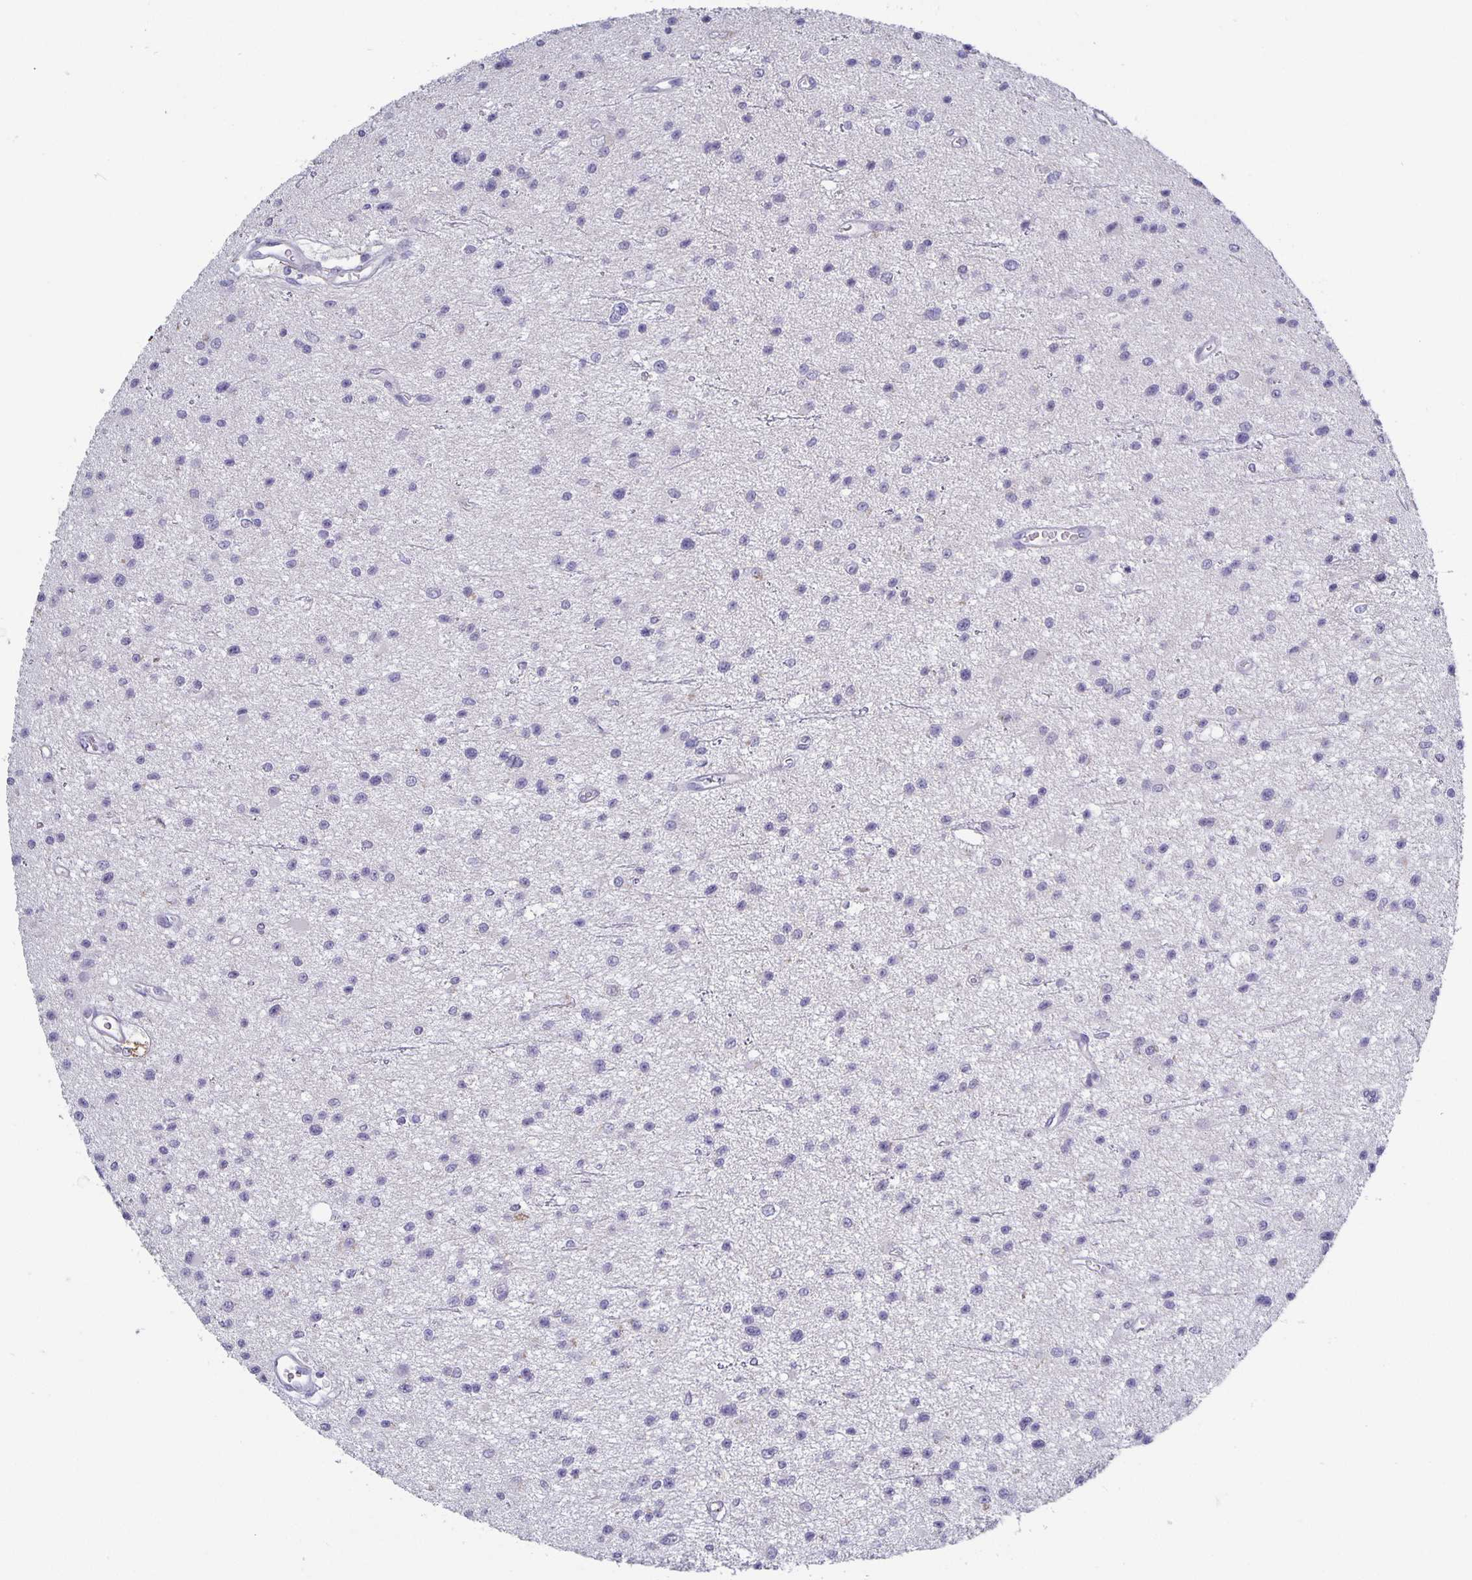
{"staining": {"intensity": "negative", "quantity": "none", "location": "none"}, "tissue": "glioma", "cell_type": "Tumor cells", "image_type": "cancer", "snomed": [{"axis": "morphology", "description": "Glioma, malignant, Low grade"}, {"axis": "topography", "description": "Brain"}], "caption": "A high-resolution photomicrograph shows immunohistochemistry (IHC) staining of low-grade glioma (malignant), which demonstrates no significant staining in tumor cells.", "gene": "GDF15", "patient": {"sex": "male", "age": 43}}